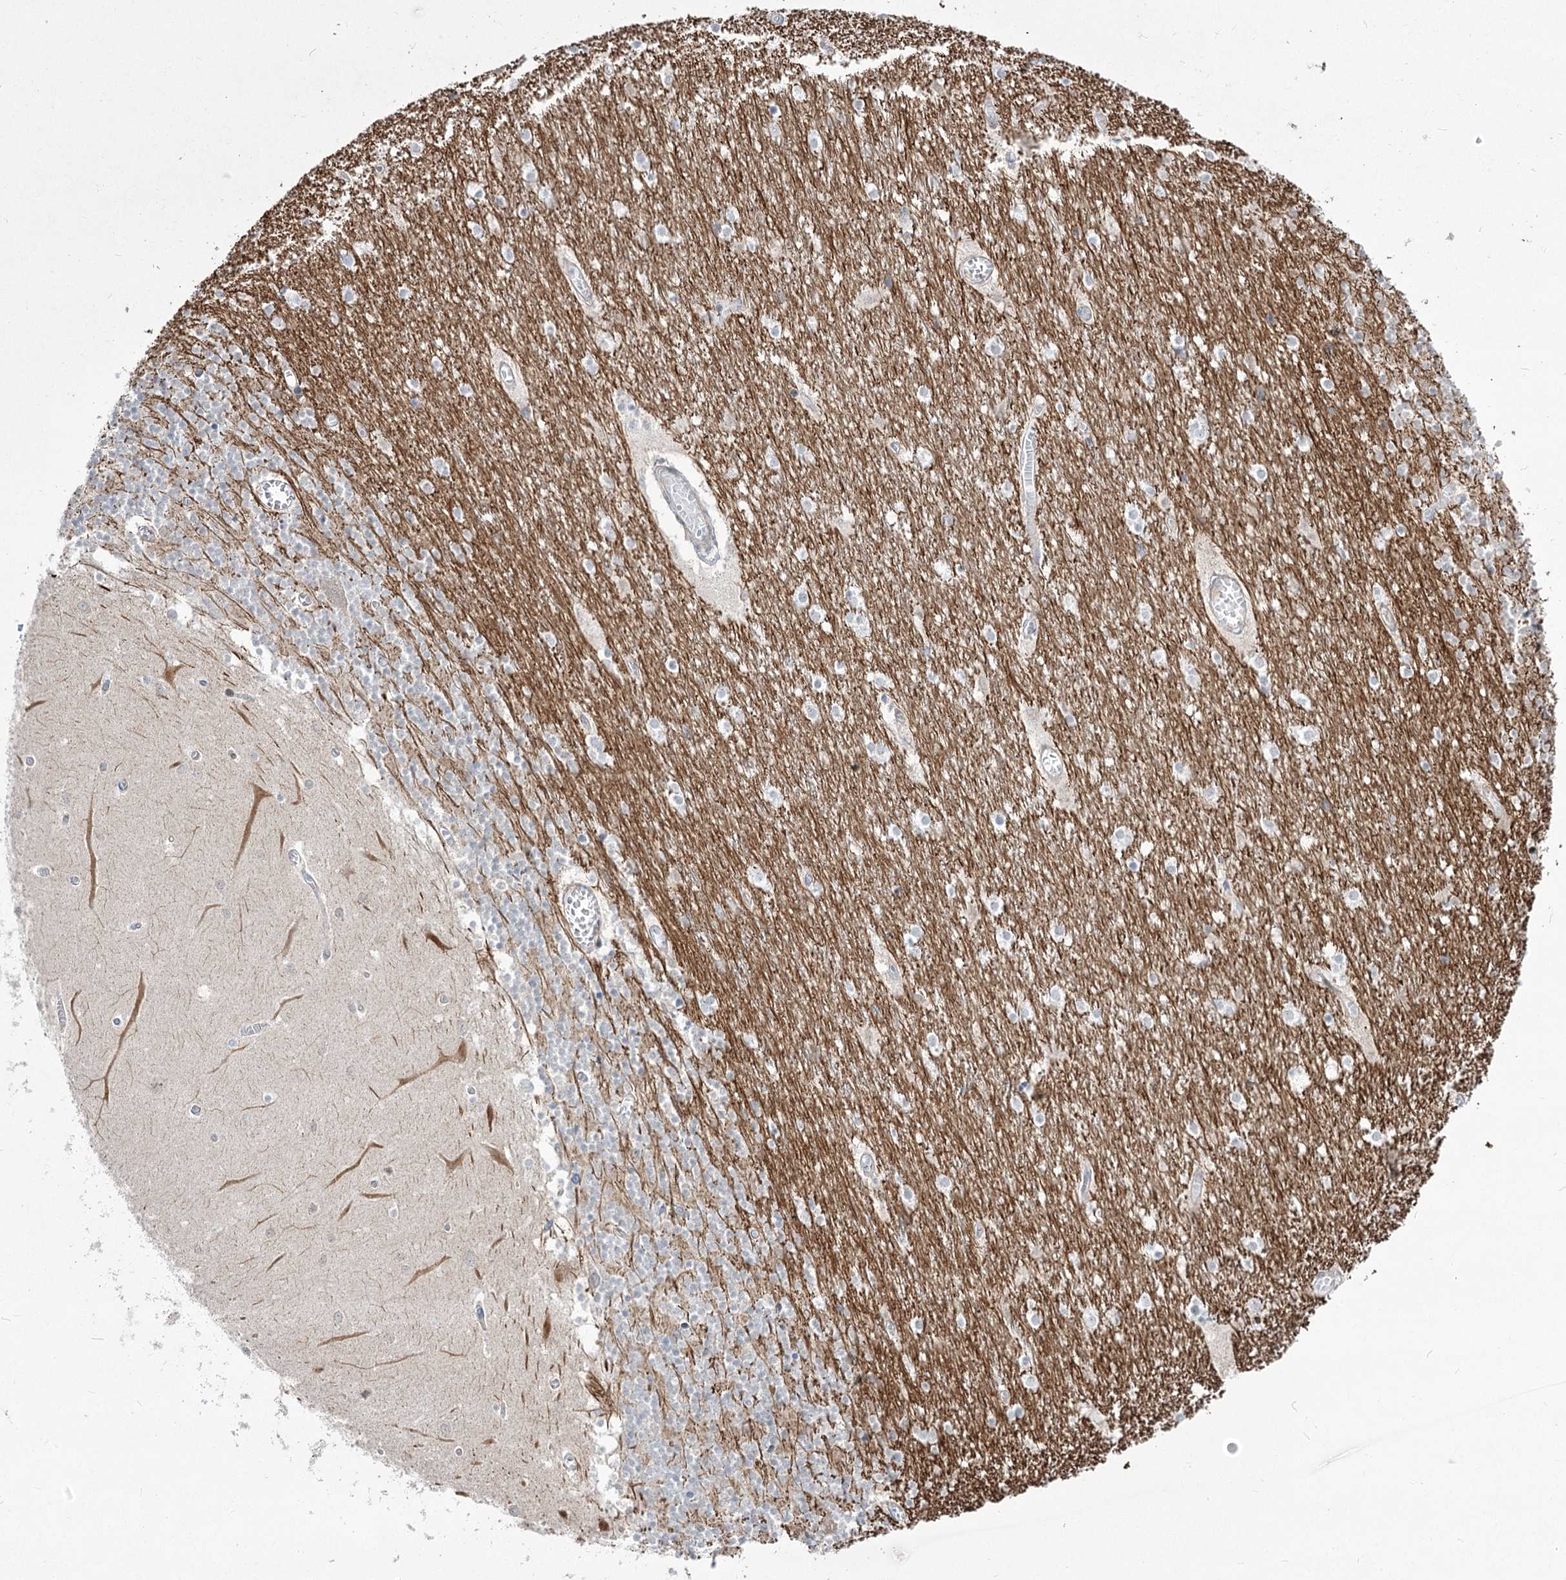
{"staining": {"intensity": "negative", "quantity": "none", "location": "none"}, "tissue": "cerebellum", "cell_type": "Cells in granular layer", "image_type": "normal", "snomed": [{"axis": "morphology", "description": "Normal tissue, NOS"}, {"axis": "topography", "description": "Cerebellum"}], "caption": "DAB immunohistochemical staining of unremarkable human cerebellum displays no significant expression in cells in granular layer. (DAB IHC with hematoxylin counter stain).", "gene": "CEP164", "patient": {"sex": "female", "age": 28}}